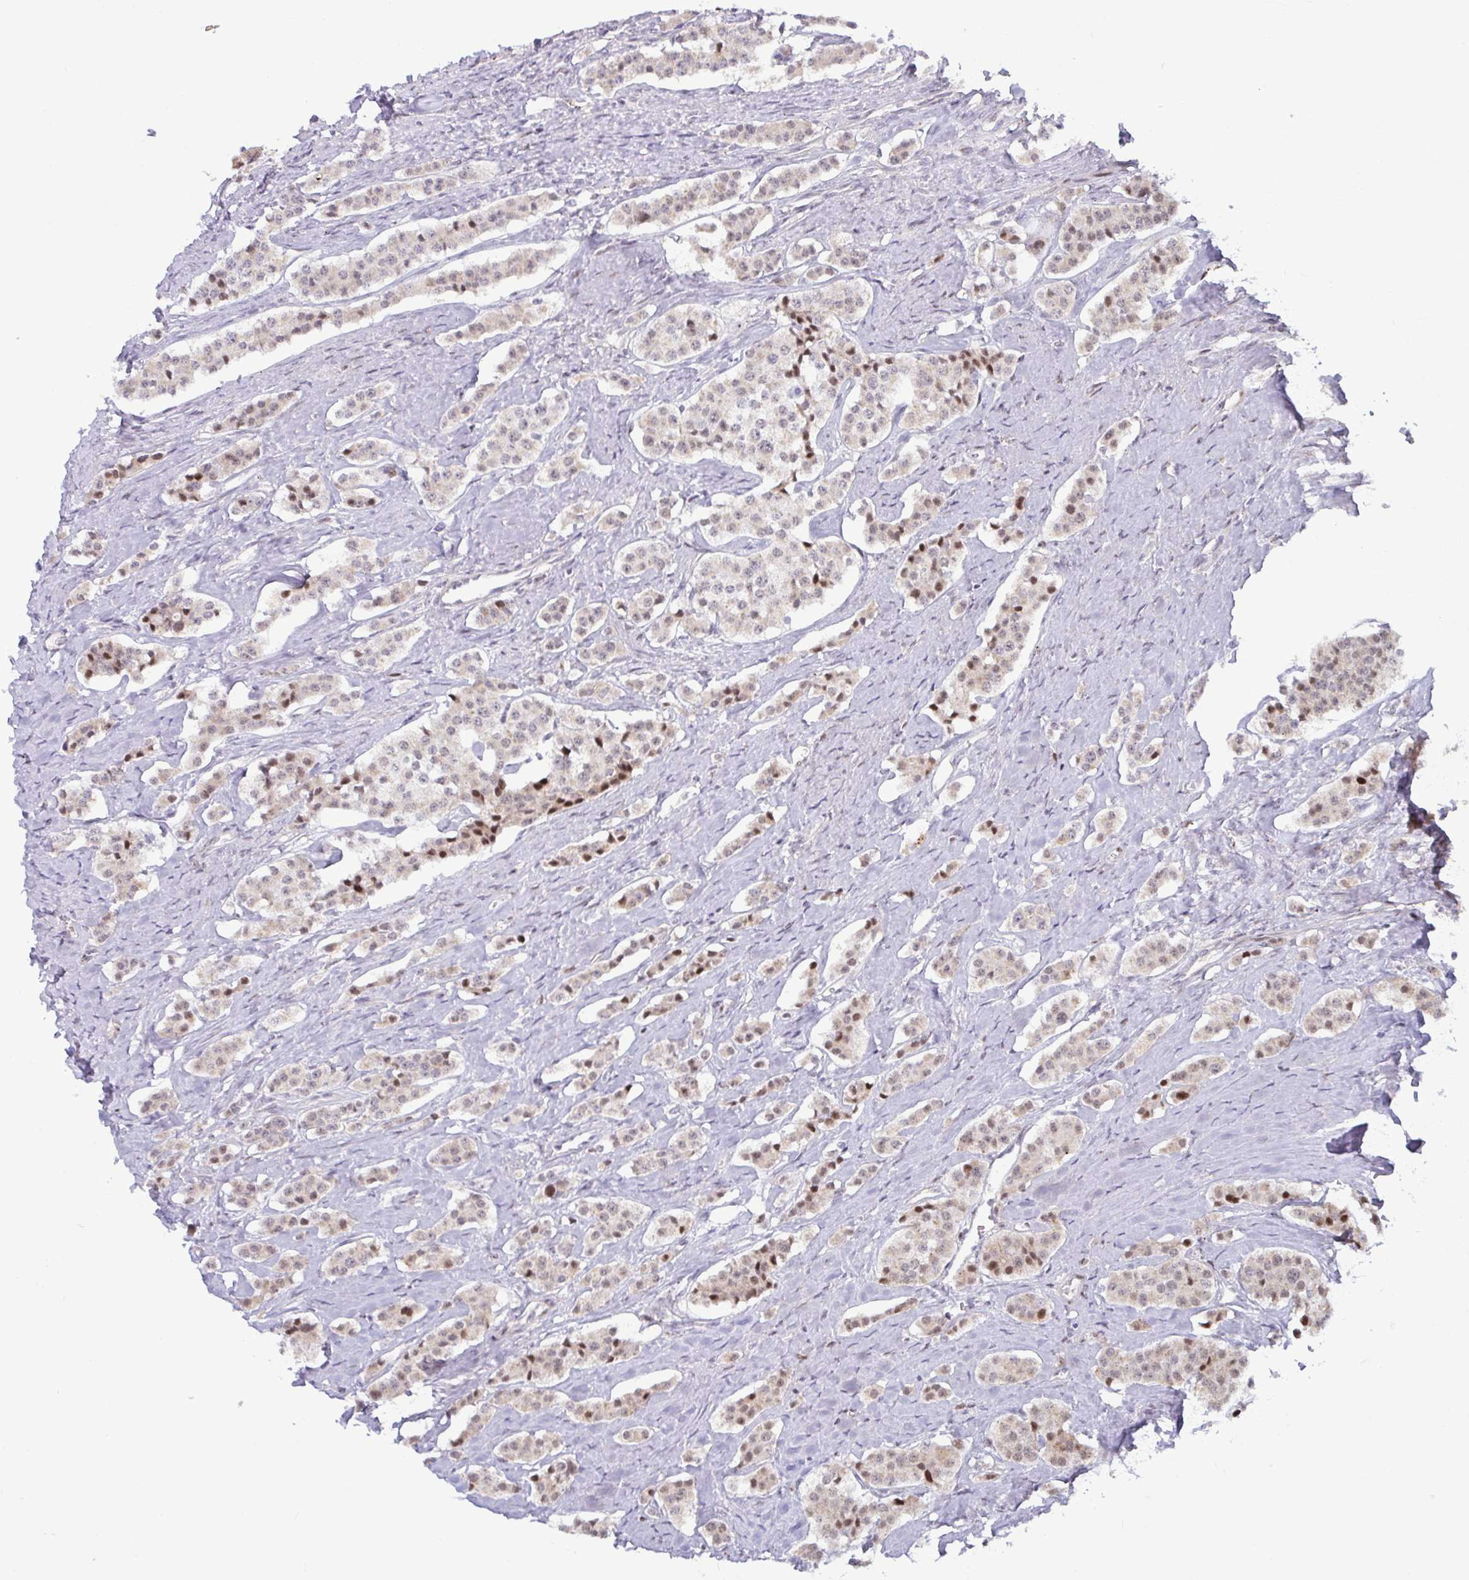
{"staining": {"intensity": "weak", "quantity": "25%-75%", "location": "cytoplasmic/membranous,nuclear"}, "tissue": "carcinoid", "cell_type": "Tumor cells", "image_type": "cancer", "snomed": [{"axis": "morphology", "description": "Carcinoid, malignant, NOS"}, {"axis": "topography", "description": "Small intestine"}], "caption": "Immunohistochemical staining of human carcinoid (malignant) demonstrates low levels of weak cytoplasmic/membranous and nuclear staining in about 25%-75% of tumor cells. (DAB (3,3'-diaminobenzidine) IHC with brightfield microscopy, high magnification).", "gene": "DZIP1", "patient": {"sex": "male", "age": 63}}